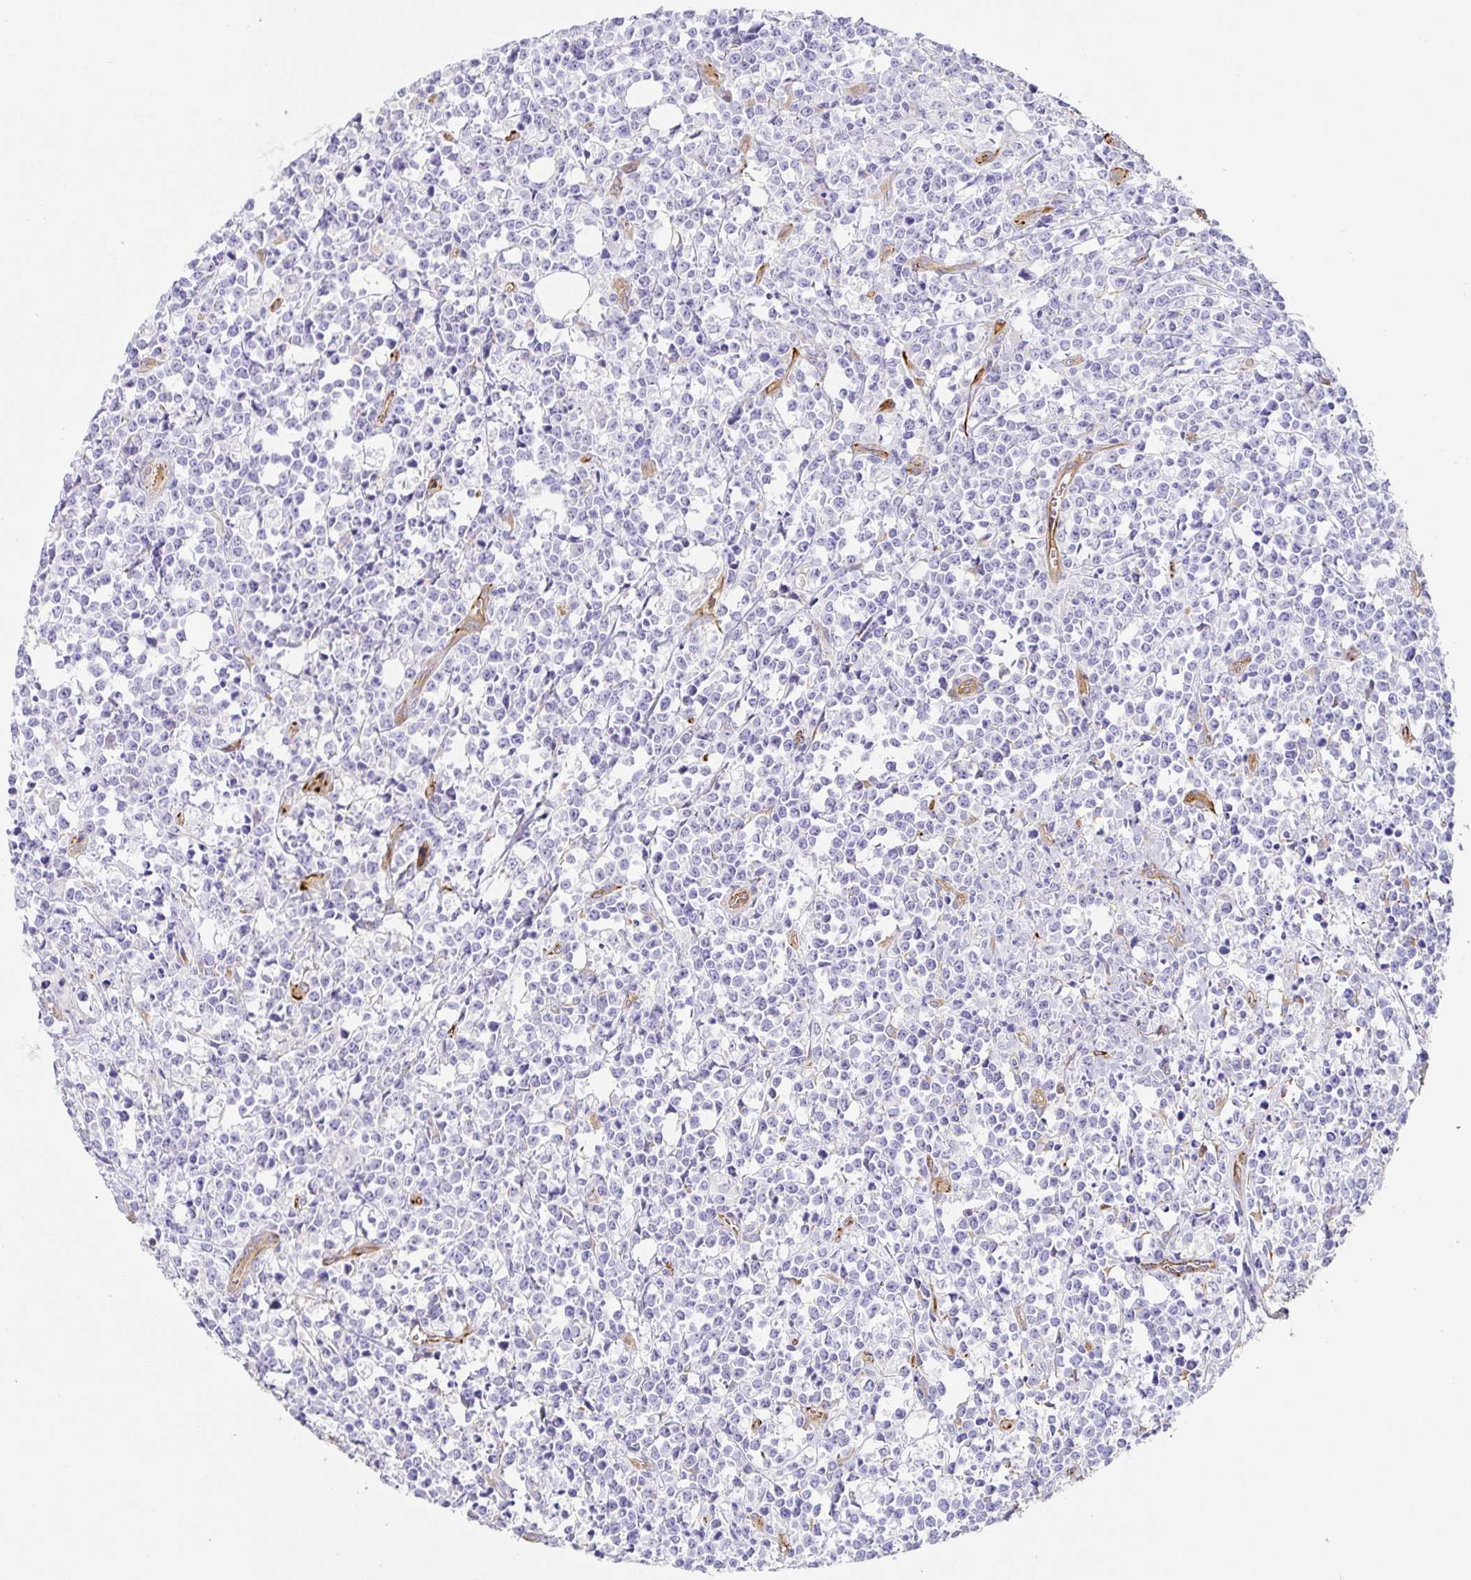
{"staining": {"intensity": "negative", "quantity": "none", "location": "none"}, "tissue": "lymphoma", "cell_type": "Tumor cells", "image_type": "cancer", "snomed": [{"axis": "morphology", "description": "Malignant lymphoma, non-Hodgkin's type, High grade"}, {"axis": "topography", "description": "Small intestine"}], "caption": "A high-resolution micrograph shows immunohistochemistry (IHC) staining of malignant lymphoma, non-Hodgkin's type (high-grade), which exhibits no significant expression in tumor cells.", "gene": "DOCK1", "patient": {"sex": "female", "age": 56}}